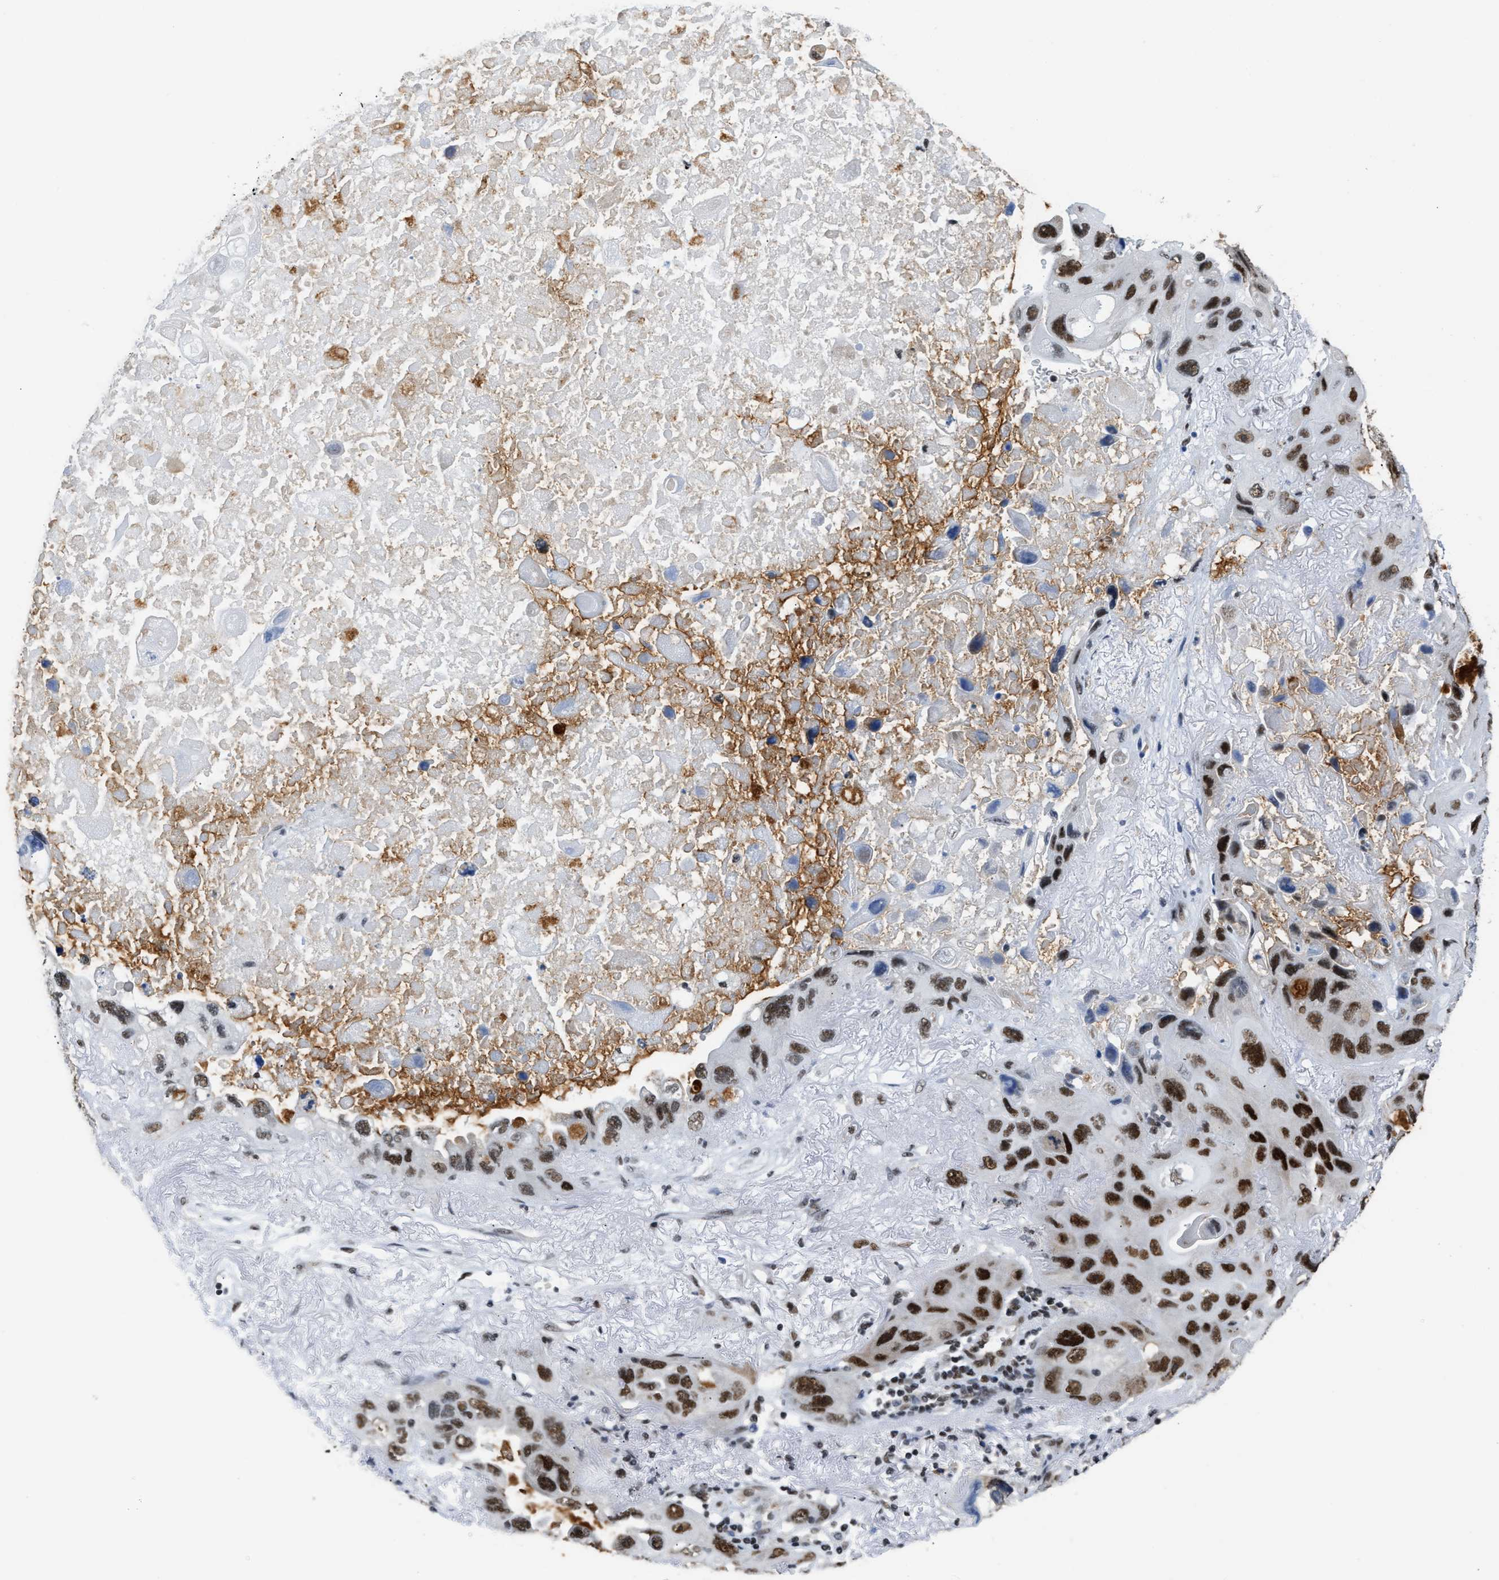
{"staining": {"intensity": "strong", "quantity": ">75%", "location": "nuclear"}, "tissue": "lung cancer", "cell_type": "Tumor cells", "image_type": "cancer", "snomed": [{"axis": "morphology", "description": "Squamous cell carcinoma, NOS"}, {"axis": "topography", "description": "Lung"}], "caption": "This is an image of IHC staining of lung squamous cell carcinoma, which shows strong staining in the nuclear of tumor cells.", "gene": "SCAF4", "patient": {"sex": "female", "age": 73}}